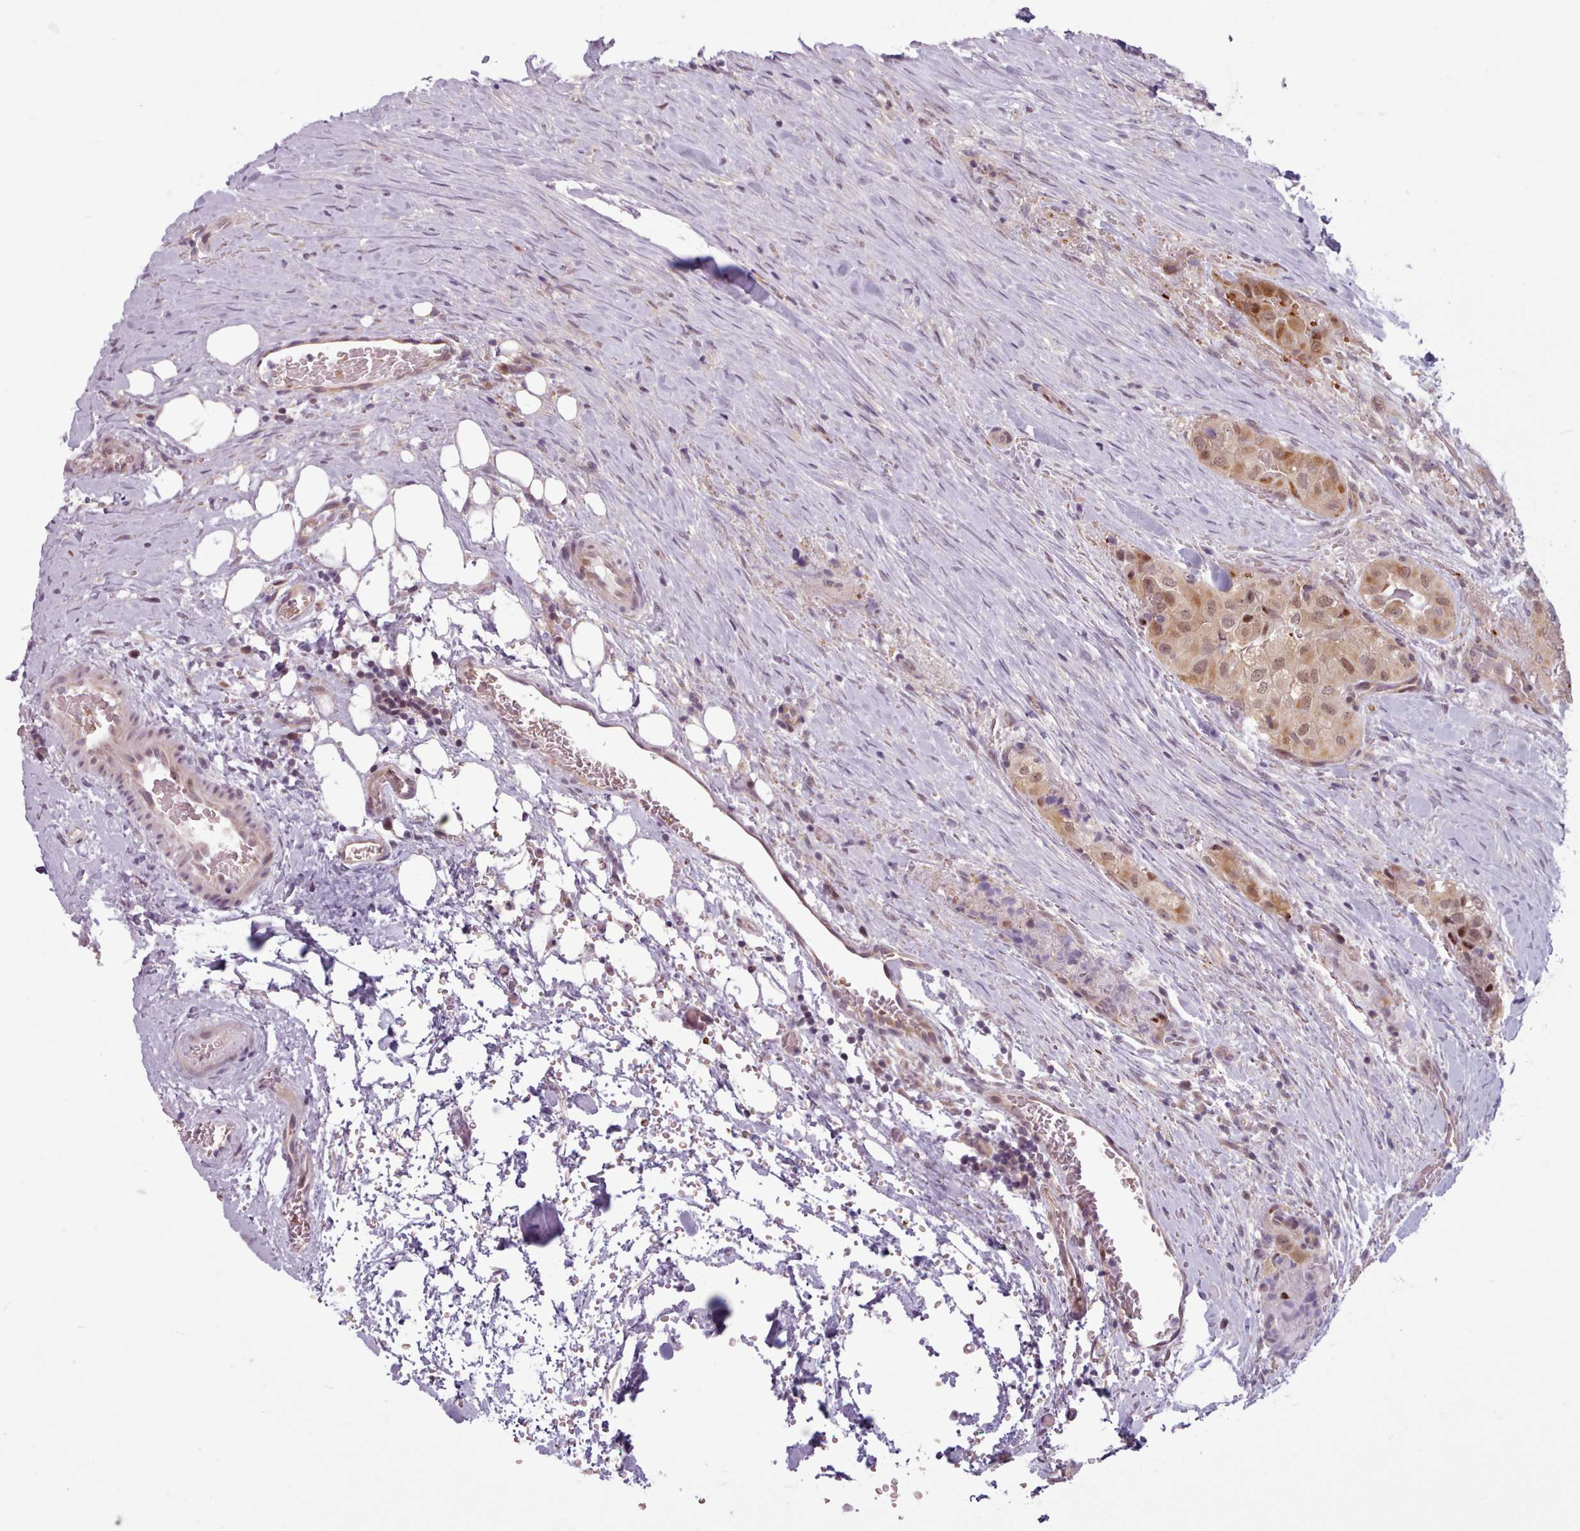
{"staining": {"intensity": "moderate", "quantity": ">75%", "location": "cytoplasmic/membranous,nuclear"}, "tissue": "thyroid cancer", "cell_type": "Tumor cells", "image_type": "cancer", "snomed": [{"axis": "morphology", "description": "Papillary adenocarcinoma, NOS"}, {"axis": "topography", "description": "Thyroid gland"}], "caption": "Protein expression by IHC shows moderate cytoplasmic/membranous and nuclear expression in about >75% of tumor cells in thyroid papillary adenocarcinoma. Immunohistochemistry (ihc) stains the protein in brown and the nuclei are stained blue.", "gene": "KBTBD7", "patient": {"sex": "female", "age": 59}}